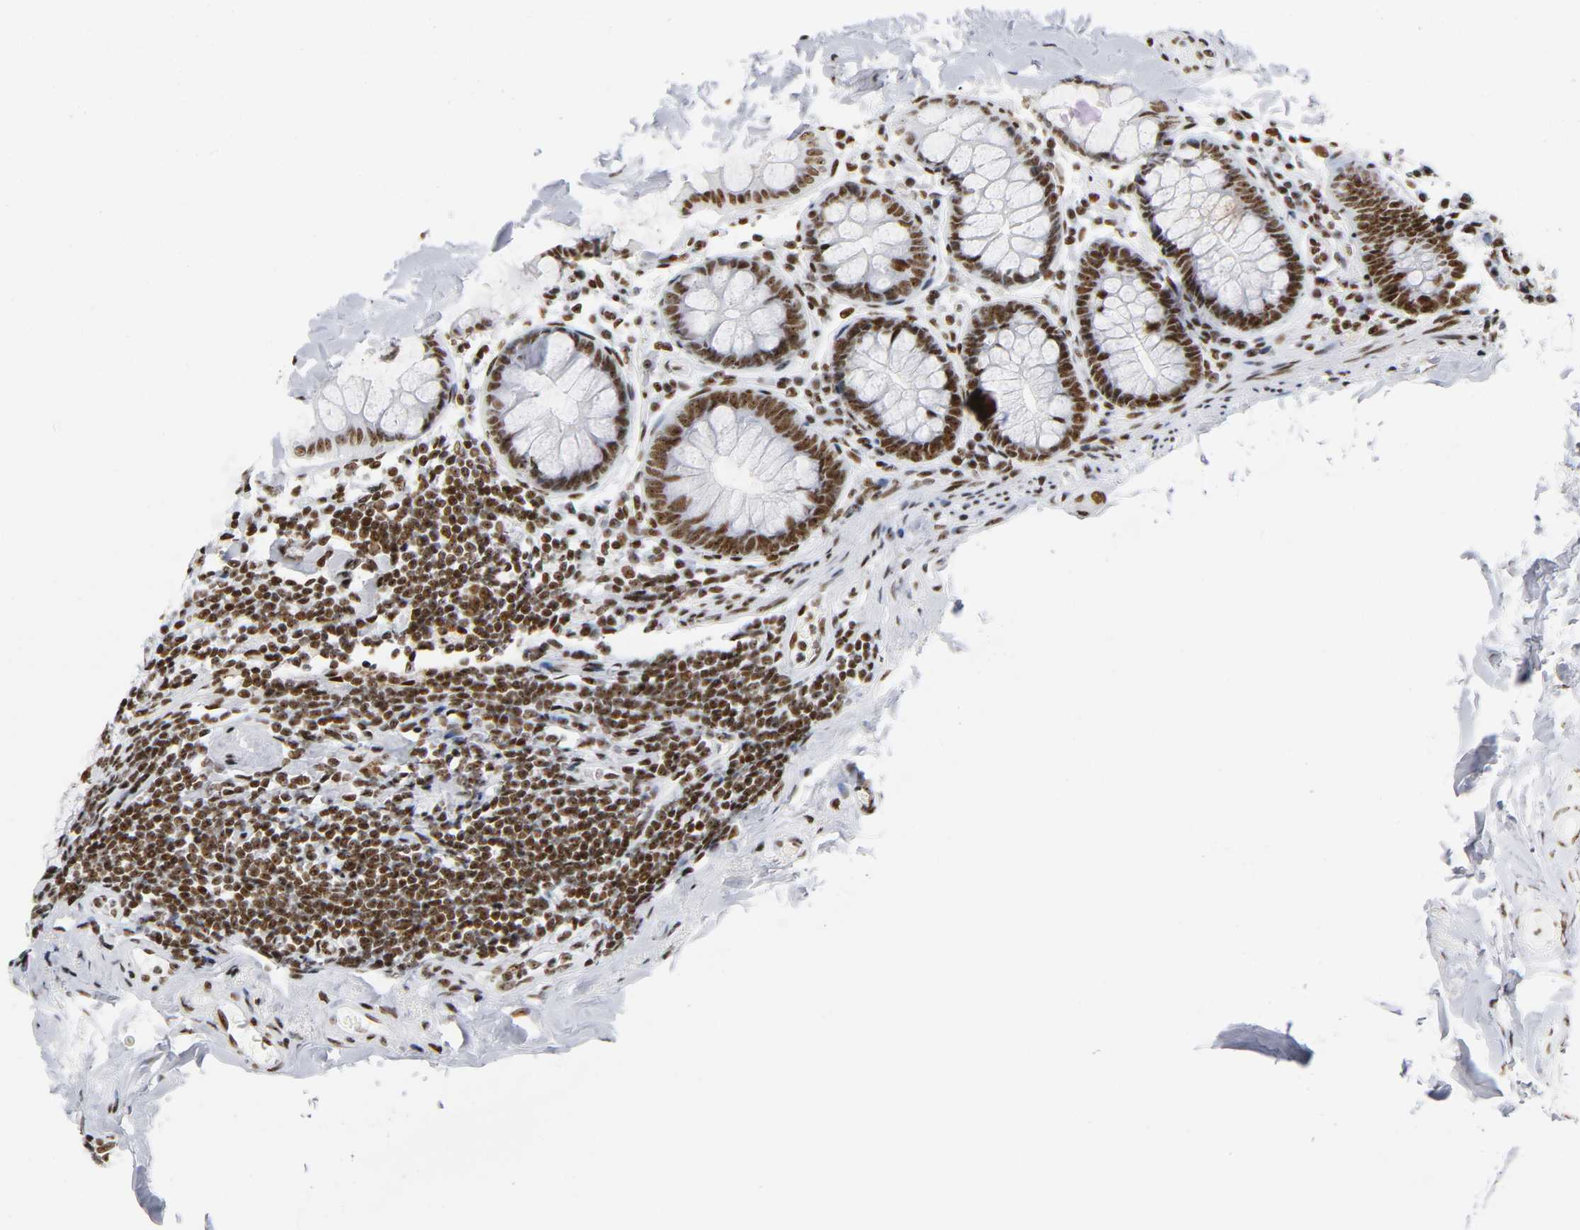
{"staining": {"intensity": "strong", "quantity": ">75%", "location": "nuclear"}, "tissue": "colon", "cell_type": "Endothelial cells", "image_type": "normal", "snomed": [{"axis": "morphology", "description": "Normal tissue, NOS"}, {"axis": "topography", "description": "Colon"}], "caption": "Strong nuclear expression for a protein is appreciated in approximately >75% of endothelial cells of unremarkable colon using immunohistochemistry (IHC).", "gene": "UBTF", "patient": {"sex": "female", "age": 61}}